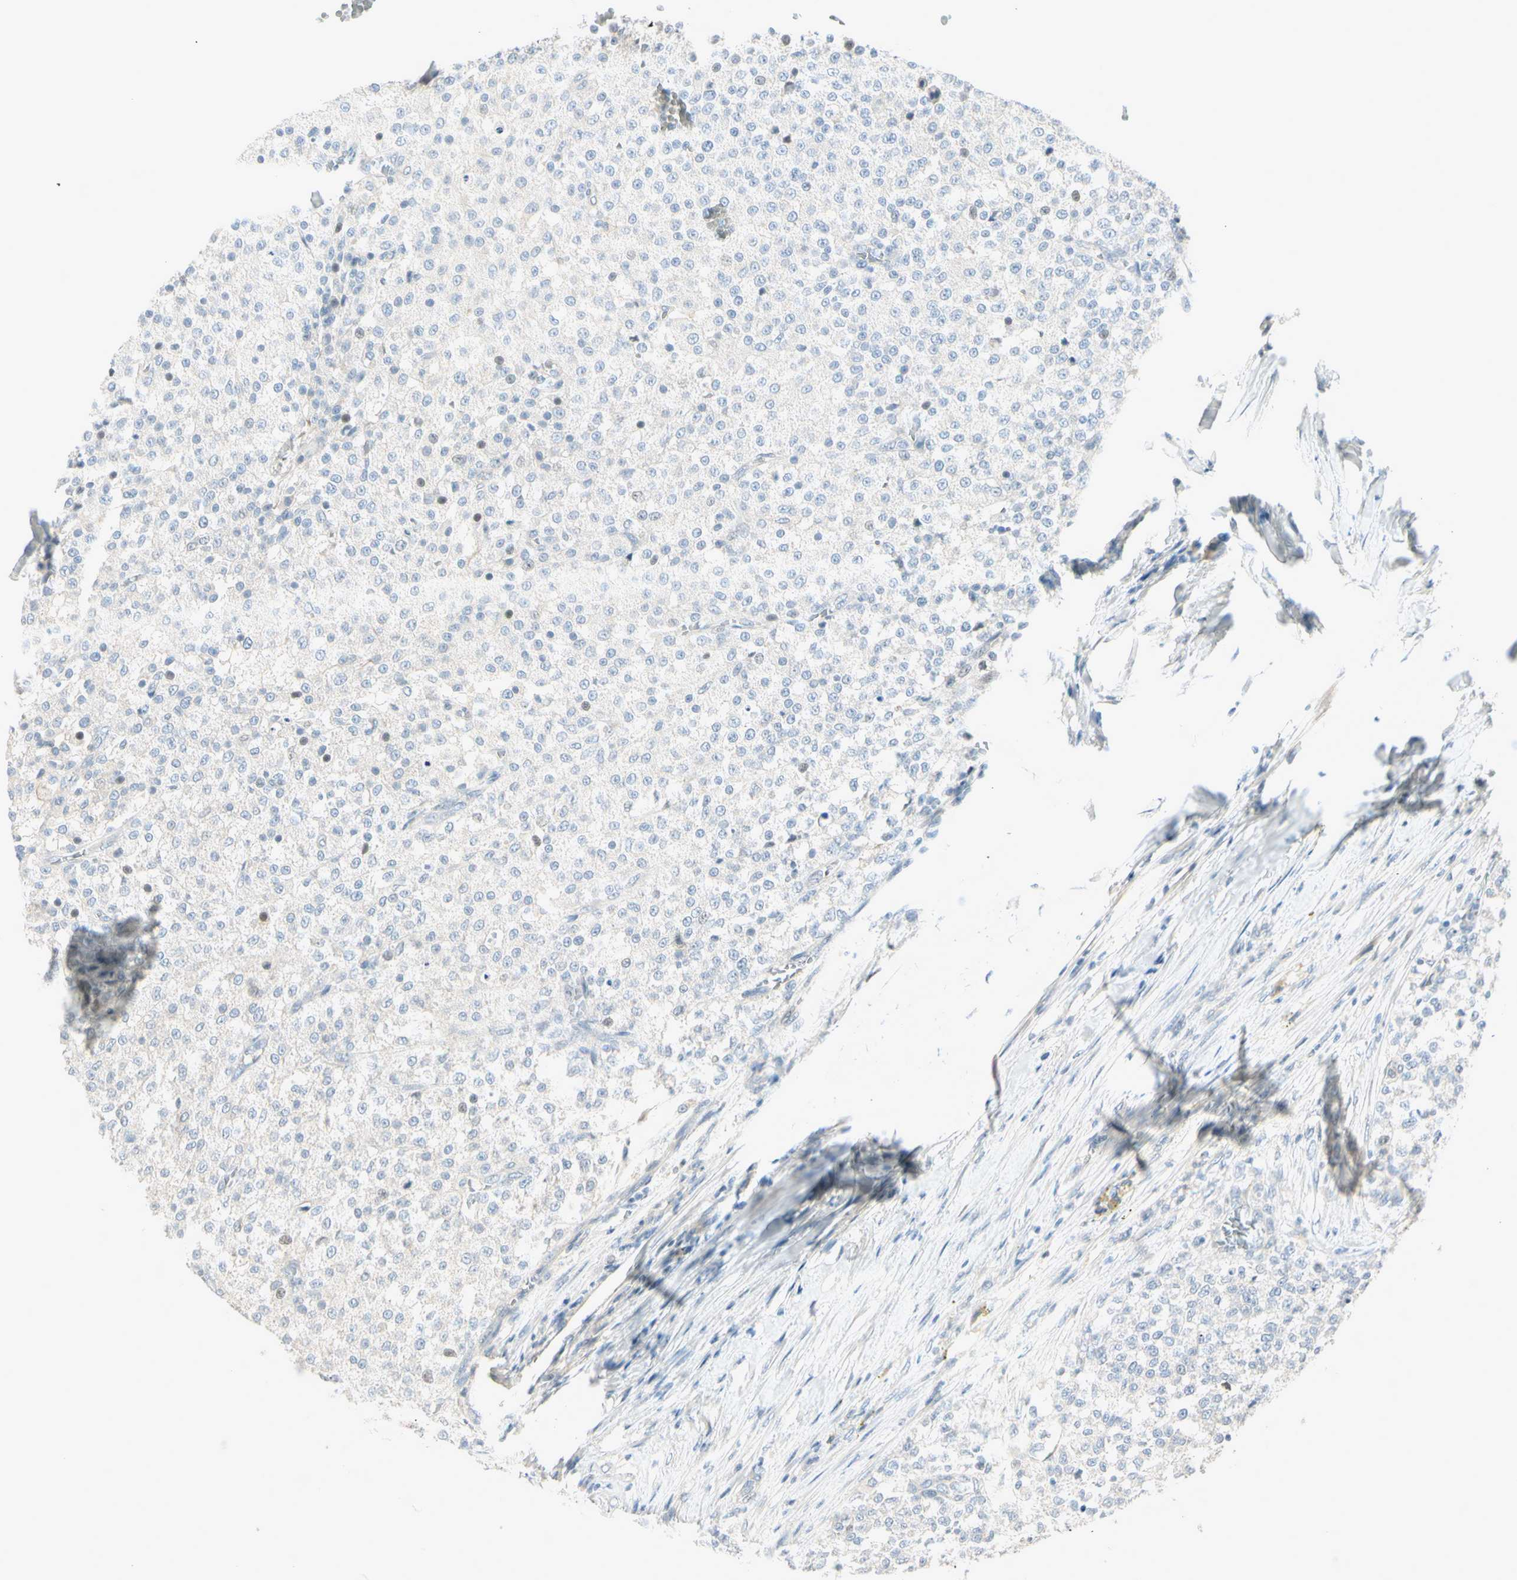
{"staining": {"intensity": "negative", "quantity": "none", "location": "none"}, "tissue": "testis cancer", "cell_type": "Tumor cells", "image_type": "cancer", "snomed": [{"axis": "morphology", "description": "Seminoma, NOS"}, {"axis": "topography", "description": "Testis"}], "caption": "A high-resolution image shows immunohistochemistry (IHC) staining of testis cancer (seminoma), which shows no significant expression in tumor cells.", "gene": "CYP2E1", "patient": {"sex": "male", "age": 59}}